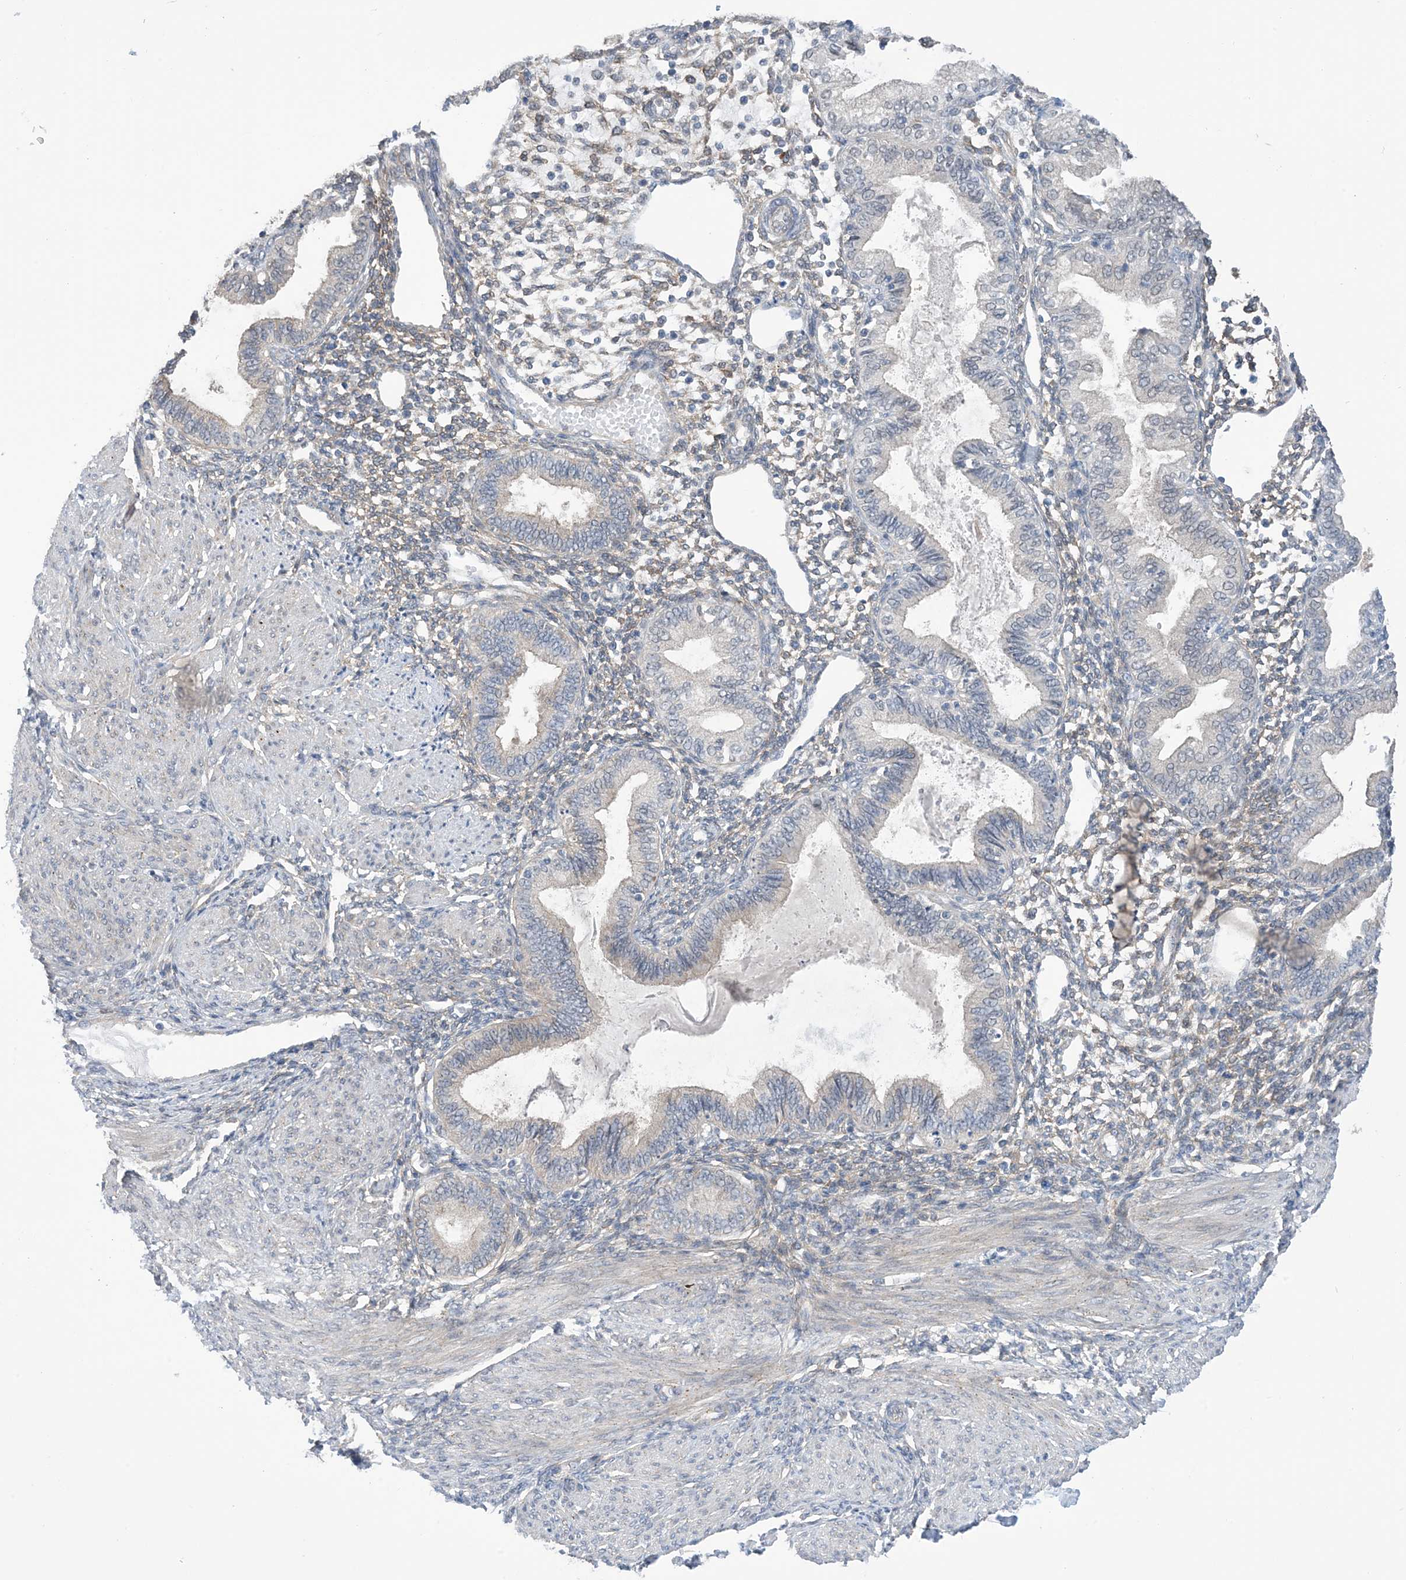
{"staining": {"intensity": "weak", "quantity": "25%-75%", "location": "cytoplasmic/membranous"}, "tissue": "endometrium", "cell_type": "Cells in endometrial stroma", "image_type": "normal", "snomed": [{"axis": "morphology", "description": "Normal tissue, NOS"}, {"axis": "topography", "description": "Endometrium"}], "caption": "DAB (3,3'-diaminobenzidine) immunohistochemical staining of normal endometrium exhibits weak cytoplasmic/membranous protein positivity in about 25%-75% of cells in endometrial stroma.", "gene": "EHBP1", "patient": {"sex": "female", "age": 53}}